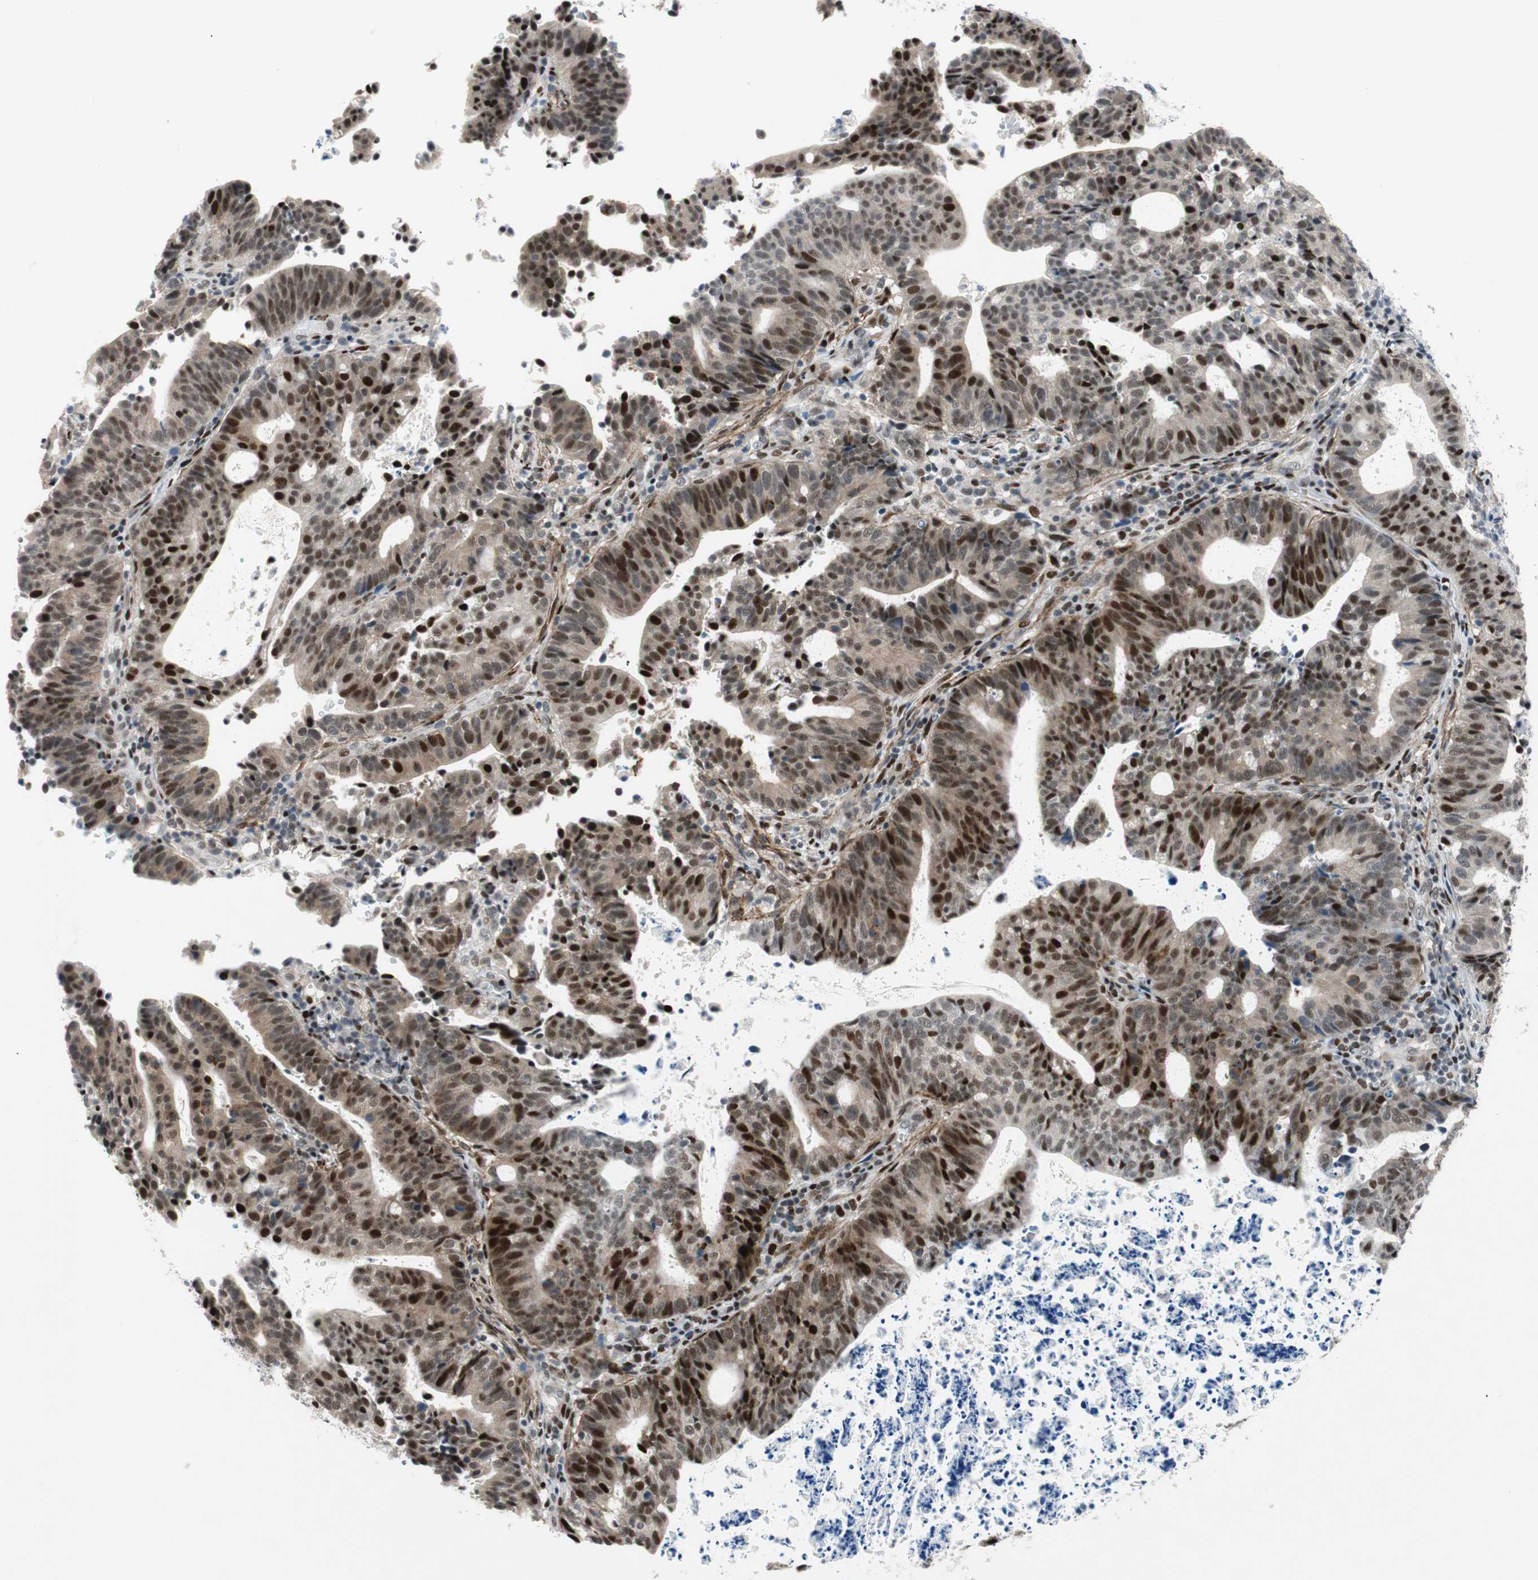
{"staining": {"intensity": "strong", "quantity": ">75%", "location": "nuclear"}, "tissue": "endometrial cancer", "cell_type": "Tumor cells", "image_type": "cancer", "snomed": [{"axis": "morphology", "description": "Adenocarcinoma, NOS"}, {"axis": "topography", "description": "Uterus"}], "caption": "Protein analysis of endometrial adenocarcinoma tissue demonstrates strong nuclear positivity in about >75% of tumor cells. The staining was performed using DAB (3,3'-diaminobenzidine), with brown indicating positive protein expression. Nuclei are stained blue with hematoxylin.", "gene": "FBXO44", "patient": {"sex": "female", "age": 83}}